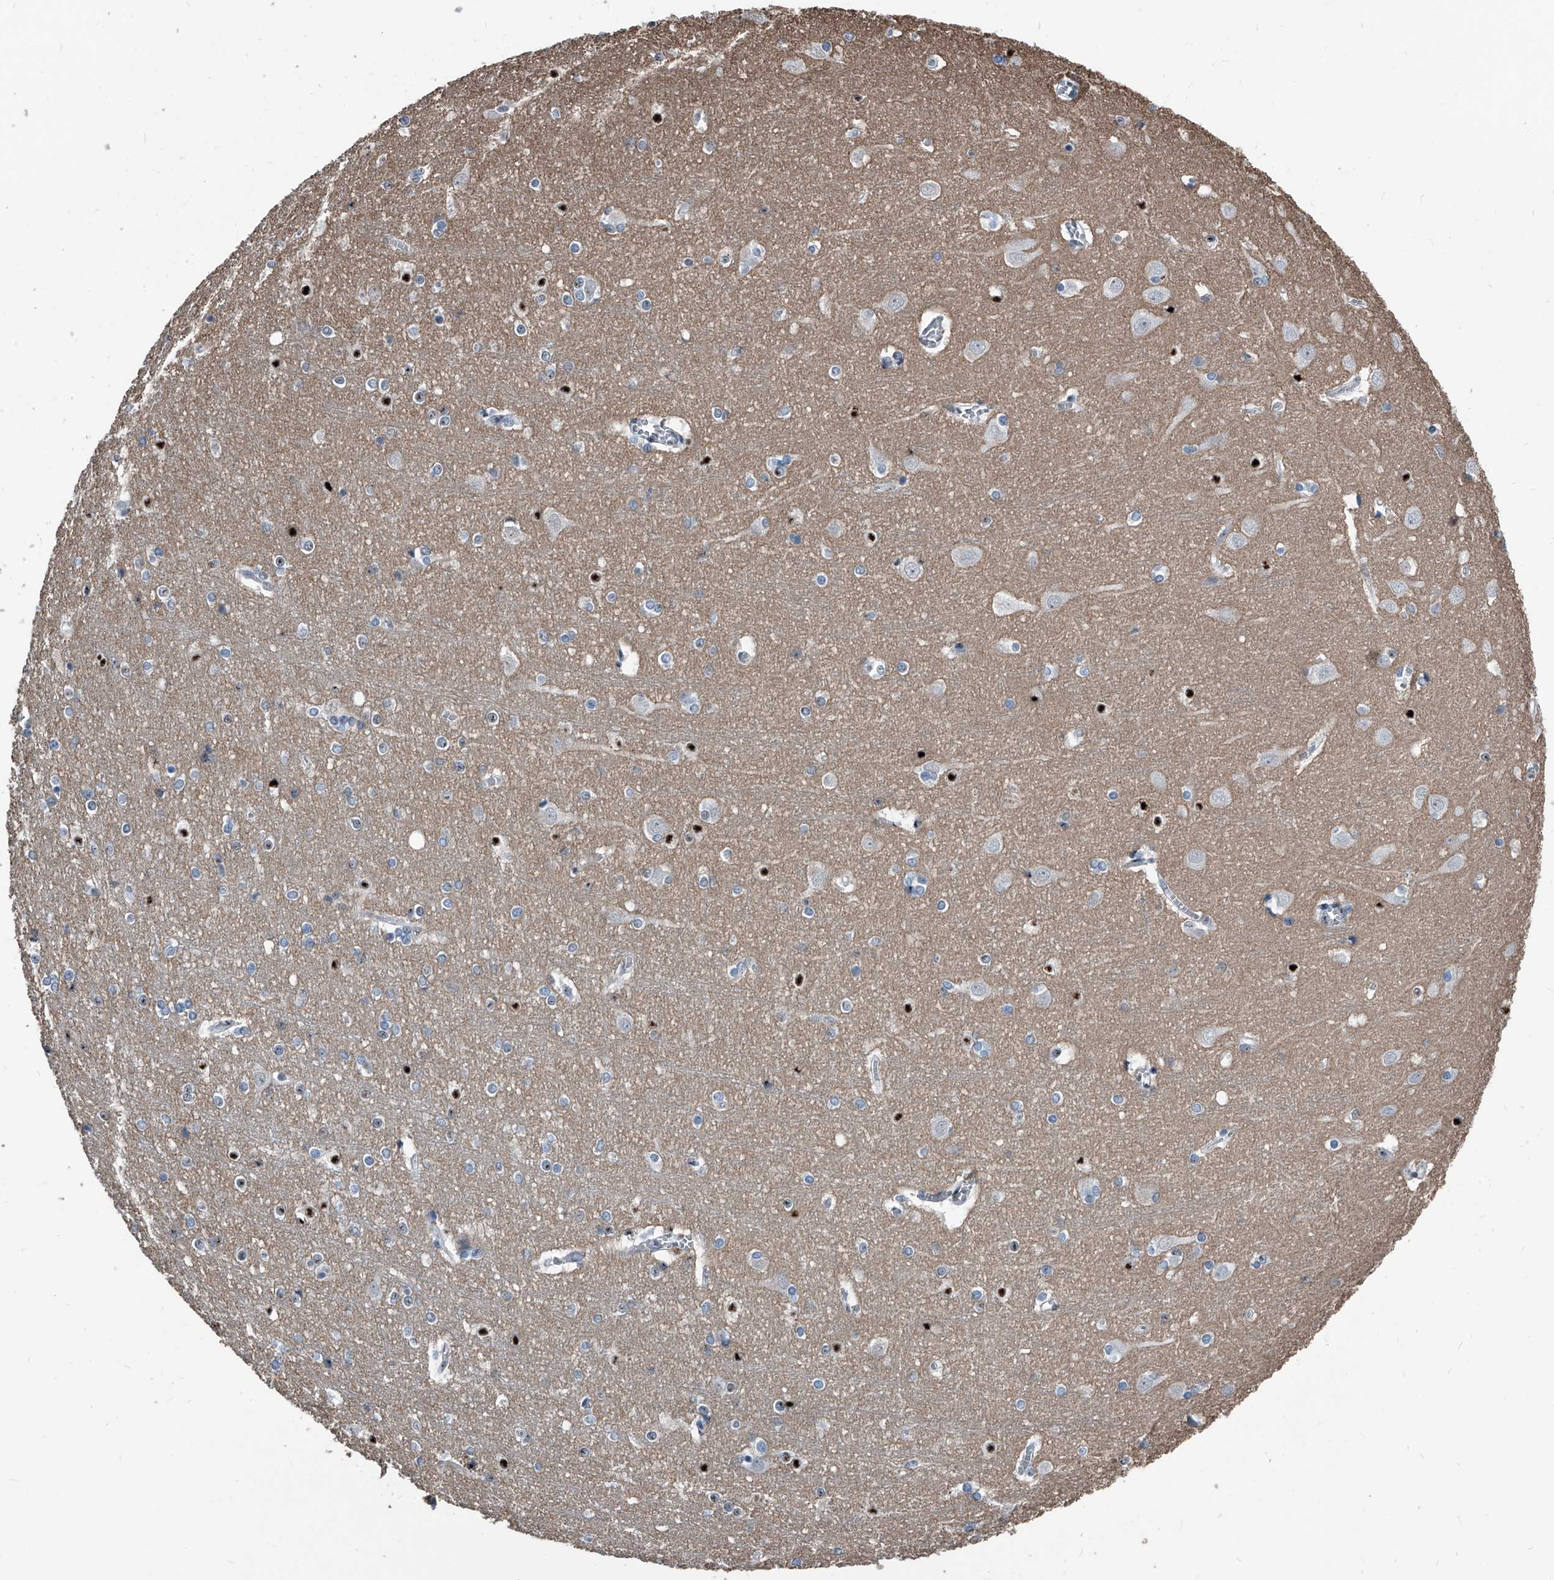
{"staining": {"intensity": "negative", "quantity": "none", "location": "none"}, "tissue": "cerebral cortex", "cell_type": "Endothelial cells", "image_type": "normal", "snomed": [{"axis": "morphology", "description": "Normal tissue, NOS"}, {"axis": "topography", "description": "Cerebral cortex"}], "caption": "Immunohistochemistry of unremarkable cerebral cortex demonstrates no positivity in endothelial cells. (Immunohistochemistry, brightfield microscopy, high magnification).", "gene": "MEN1", "patient": {"sex": "male", "age": 54}}